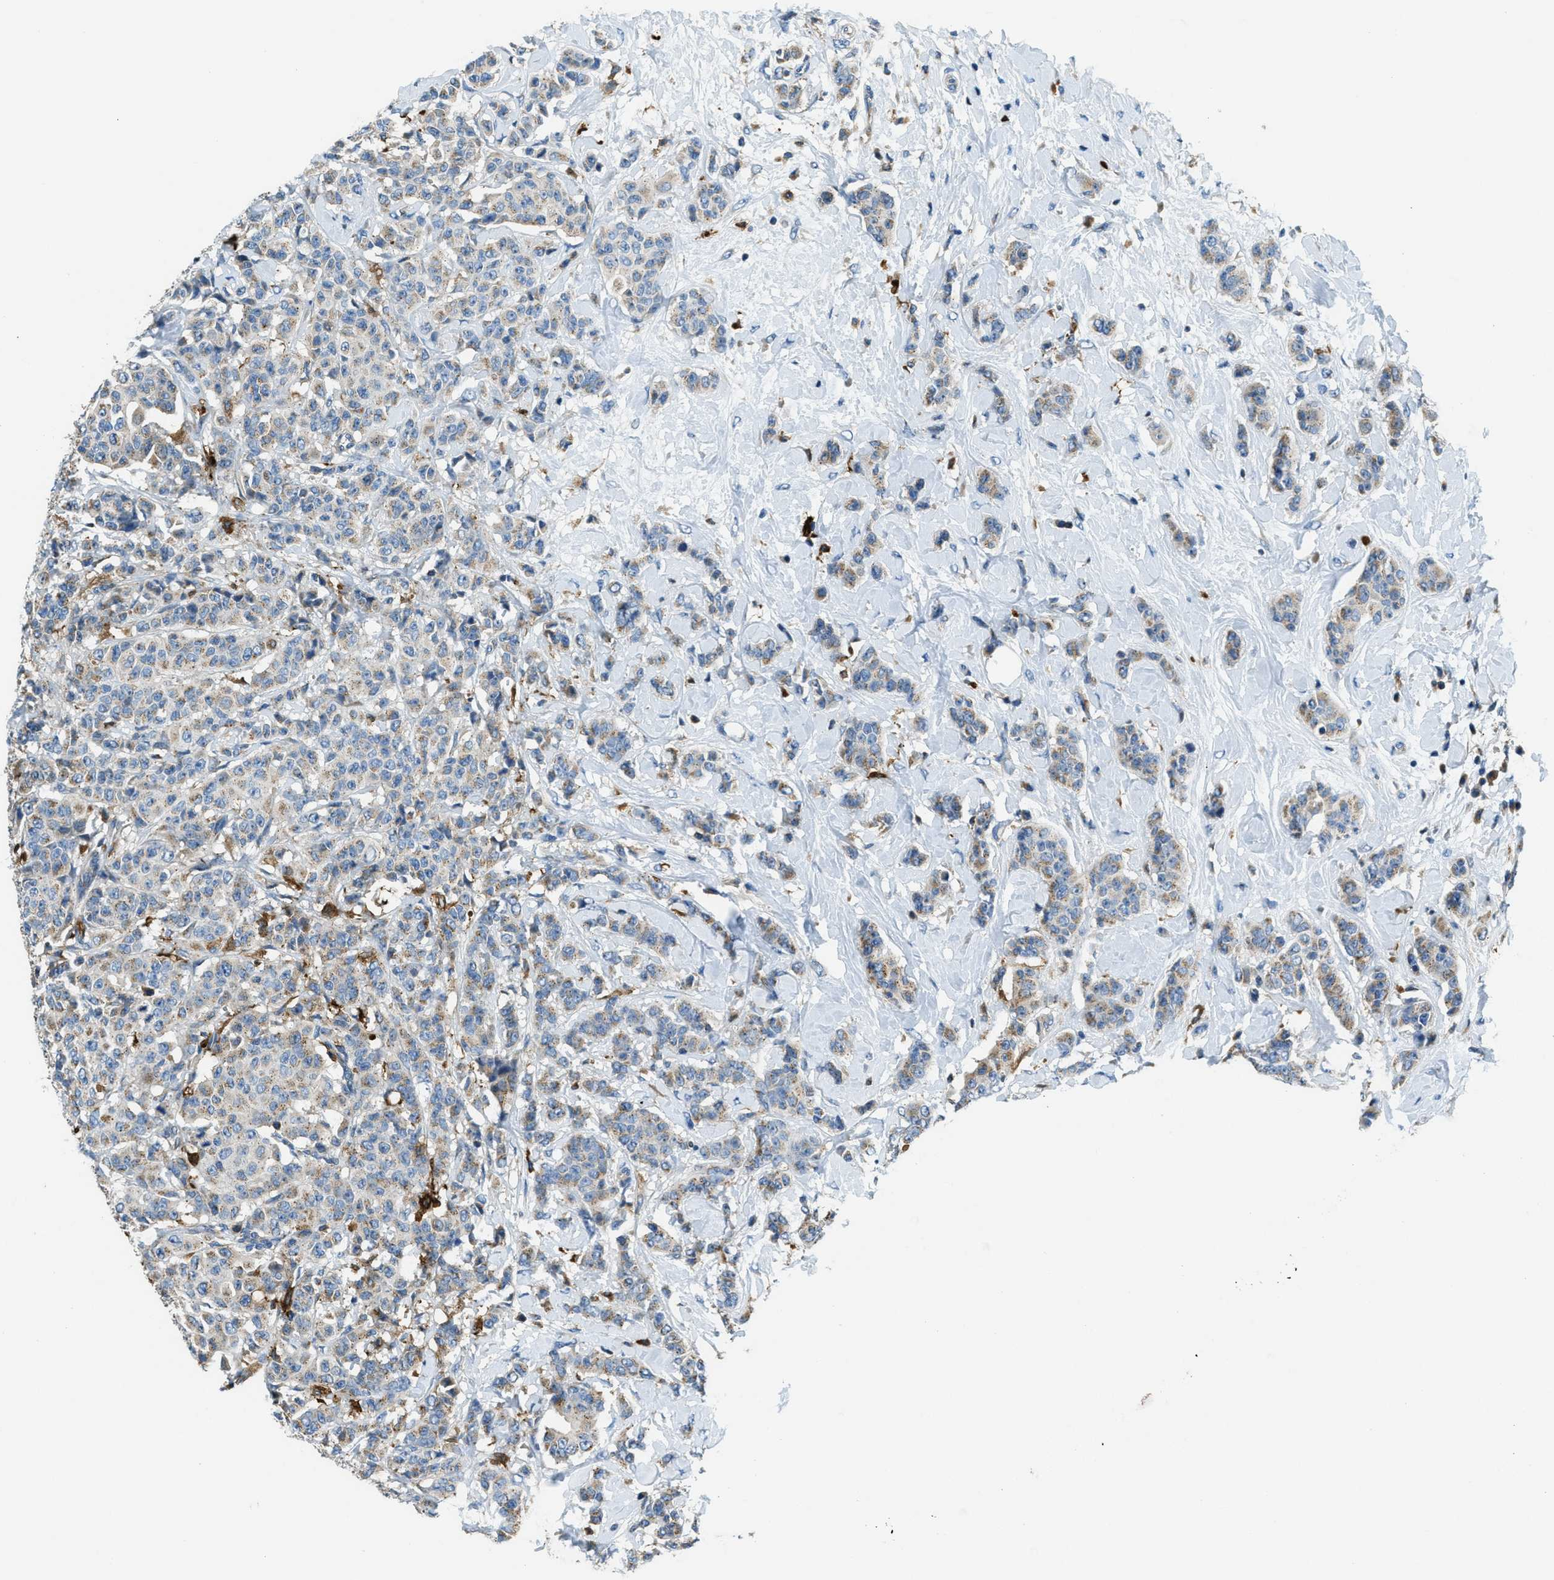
{"staining": {"intensity": "weak", "quantity": "25%-75%", "location": "cytoplasmic/membranous"}, "tissue": "breast cancer", "cell_type": "Tumor cells", "image_type": "cancer", "snomed": [{"axis": "morphology", "description": "Normal tissue, NOS"}, {"axis": "morphology", "description": "Duct carcinoma"}, {"axis": "topography", "description": "Breast"}], "caption": "Breast cancer (invasive ductal carcinoma) stained for a protein (brown) reveals weak cytoplasmic/membranous positive positivity in about 25%-75% of tumor cells.", "gene": "RFFL", "patient": {"sex": "female", "age": 40}}